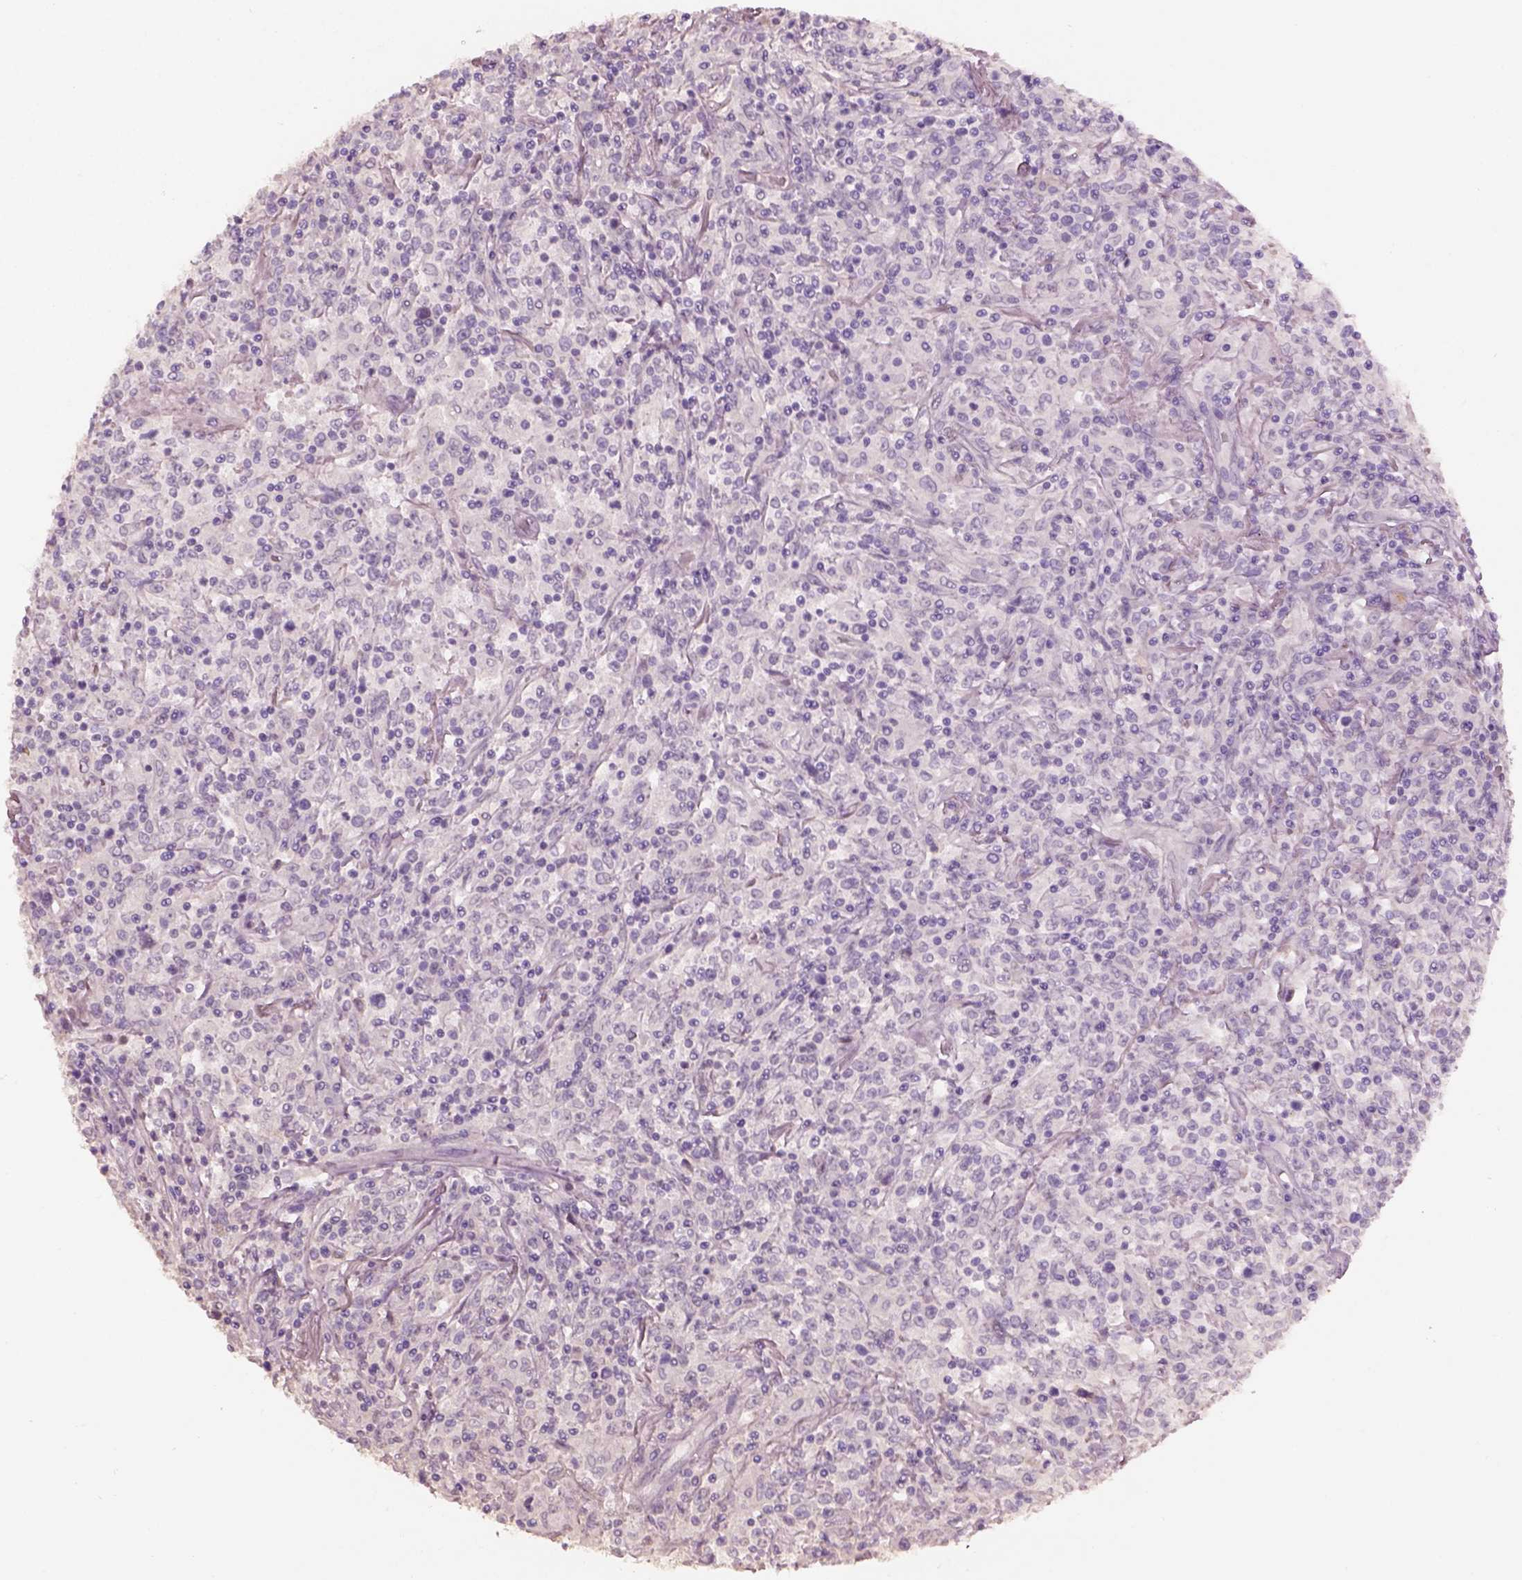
{"staining": {"intensity": "negative", "quantity": "none", "location": "none"}, "tissue": "lymphoma", "cell_type": "Tumor cells", "image_type": "cancer", "snomed": [{"axis": "morphology", "description": "Malignant lymphoma, non-Hodgkin's type, High grade"}, {"axis": "topography", "description": "Lung"}], "caption": "Histopathology image shows no significant protein staining in tumor cells of high-grade malignant lymphoma, non-Hodgkin's type. (DAB immunohistochemistry, high magnification).", "gene": "KCNIP3", "patient": {"sex": "male", "age": 79}}